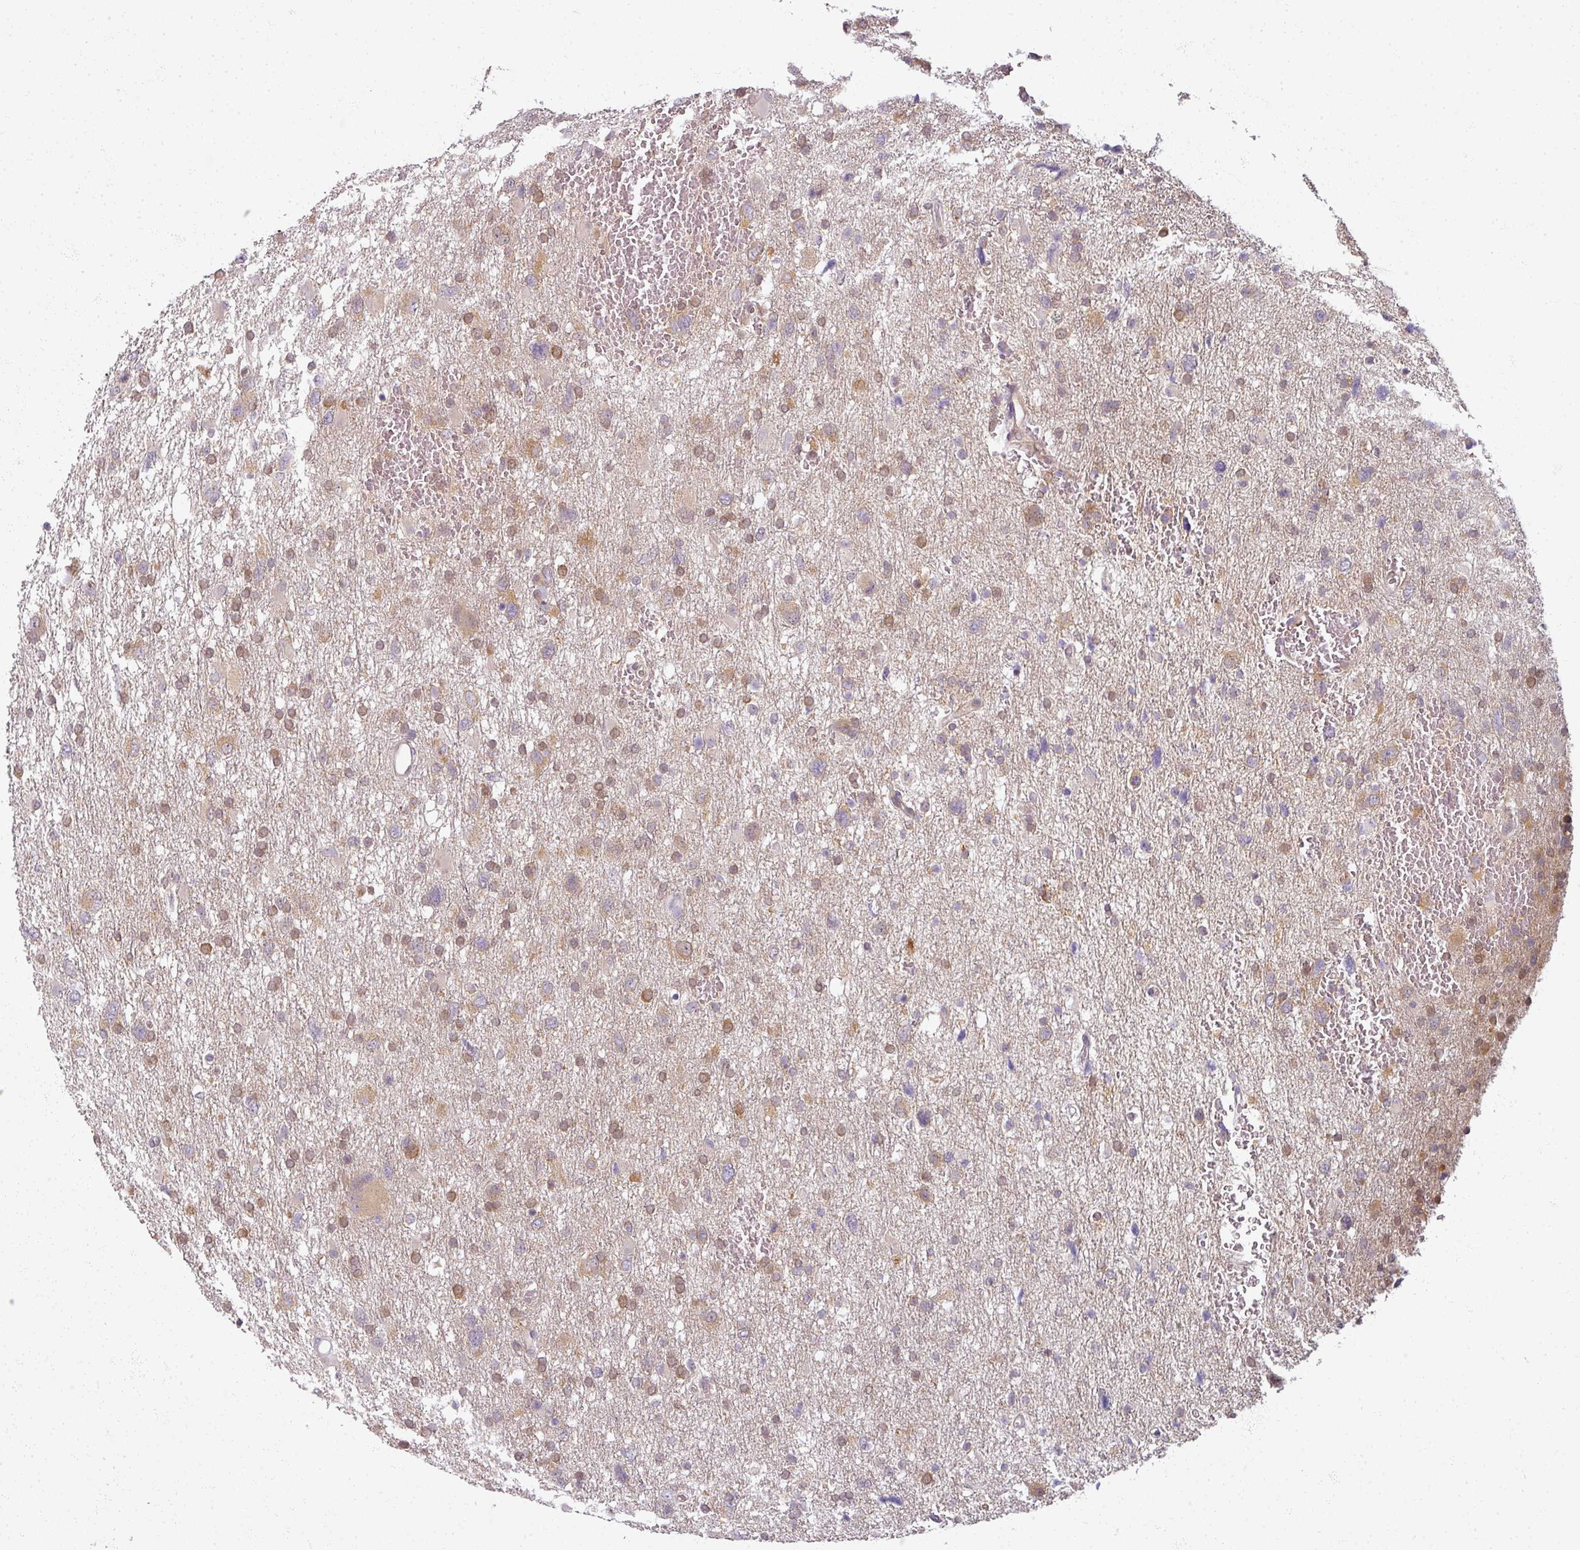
{"staining": {"intensity": "moderate", "quantity": "25%-75%", "location": "cytoplasmic/membranous"}, "tissue": "glioma", "cell_type": "Tumor cells", "image_type": "cancer", "snomed": [{"axis": "morphology", "description": "Glioma, malignant, High grade"}, {"axis": "topography", "description": "Brain"}], "caption": "Tumor cells demonstrate medium levels of moderate cytoplasmic/membranous staining in approximately 25%-75% of cells in glioma.", "gene": "AGPAT4", "patient": {"sex": "male", "age": 61}}